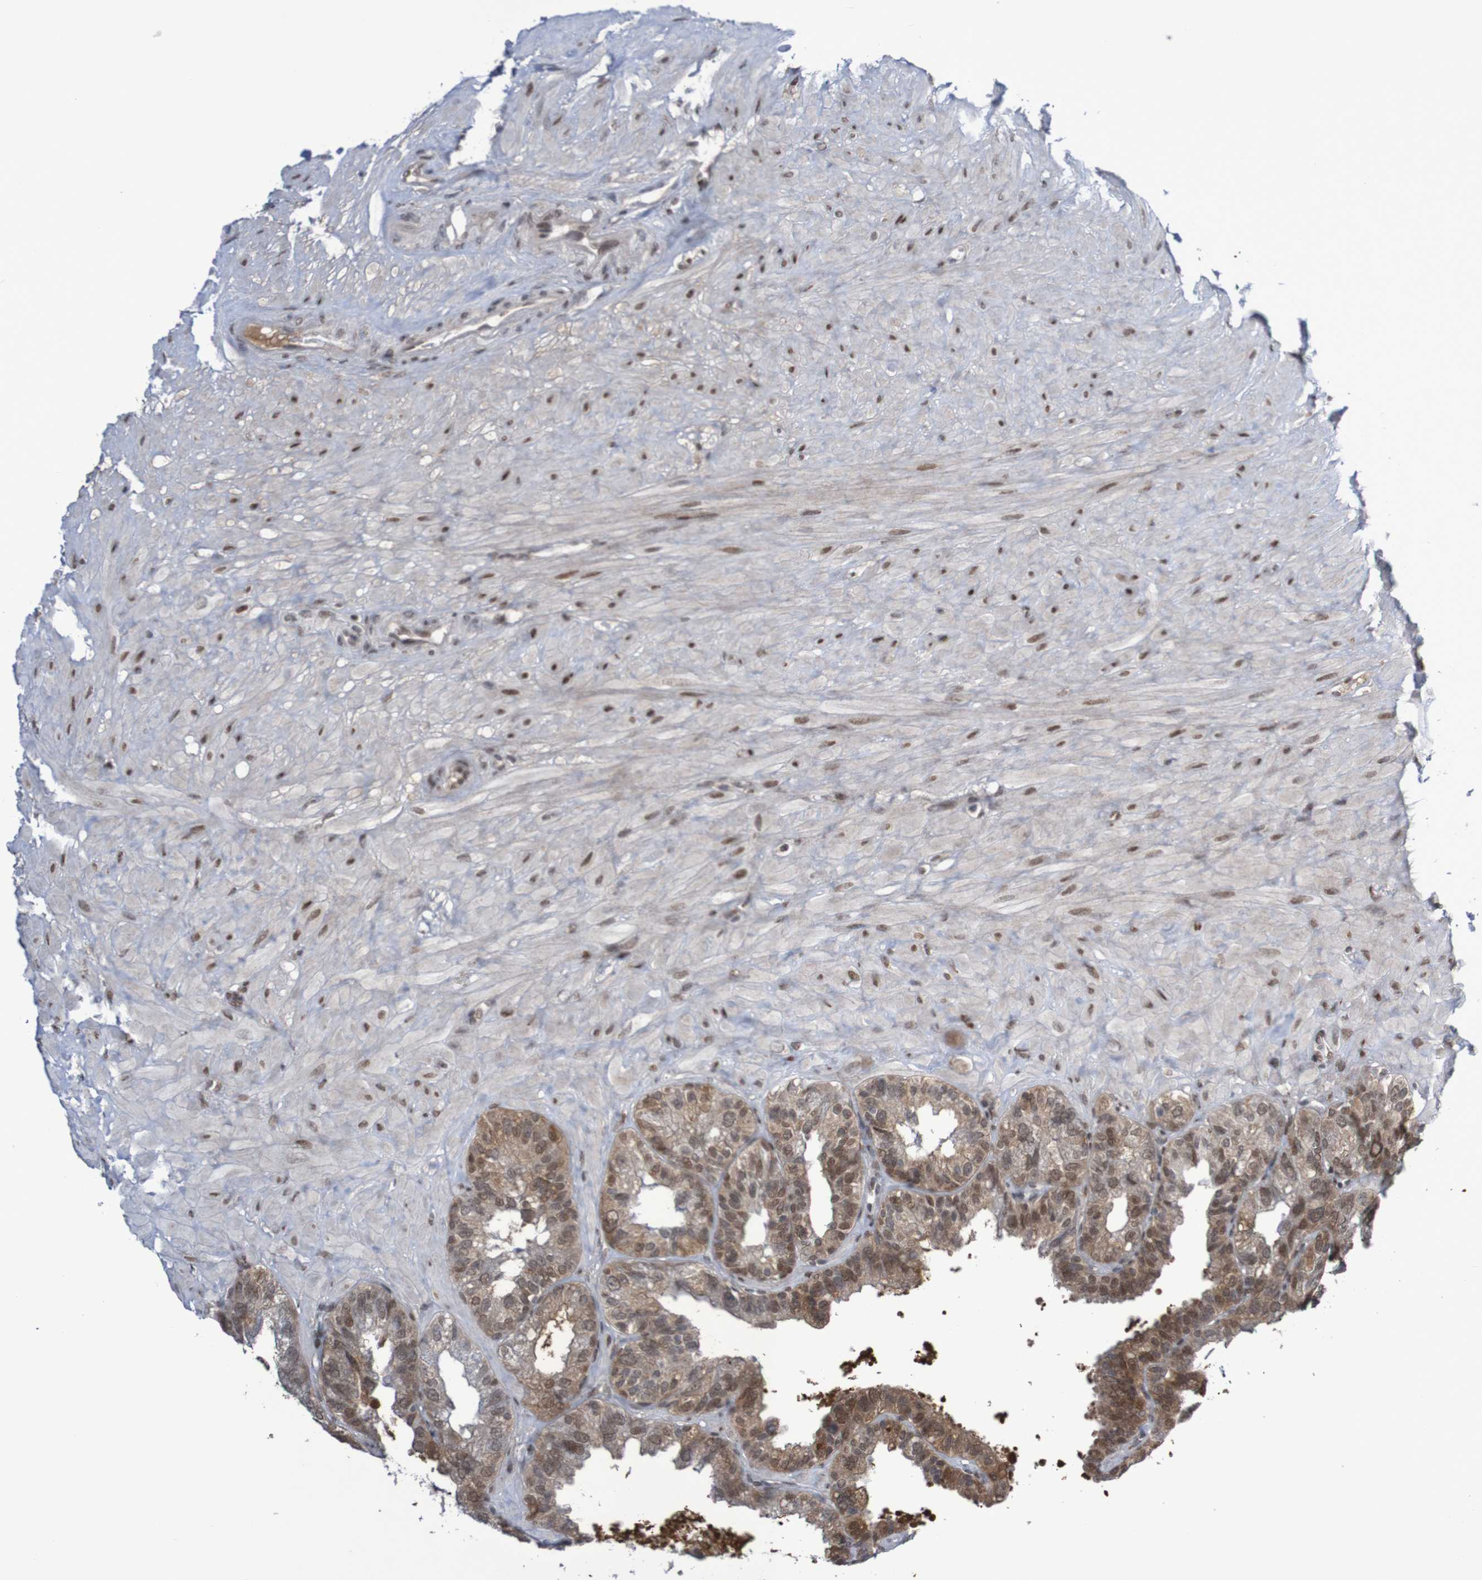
{"staining": {"intensity": "moderate", "quantity": ">75%", "location": "cytoplasmic/membranous,nuclear"}, "tissue": "seminal vesicle", "cell_type": "Glandular cells", "image_type": "normal", "snomed": [{"axis": "morphology", "description": "Normal tissue, NOS"}, {"axis": "topography", "description": "Seminal veicle"}], "caption": "IHC of normal human seminal vesicle shows medium levels of moderate cytoplasmic/membranous,nuclear expression in approximately >75% of glandular cells.", "gene": "ITLN1", "patient": {"sex": "male", "age": 68}}